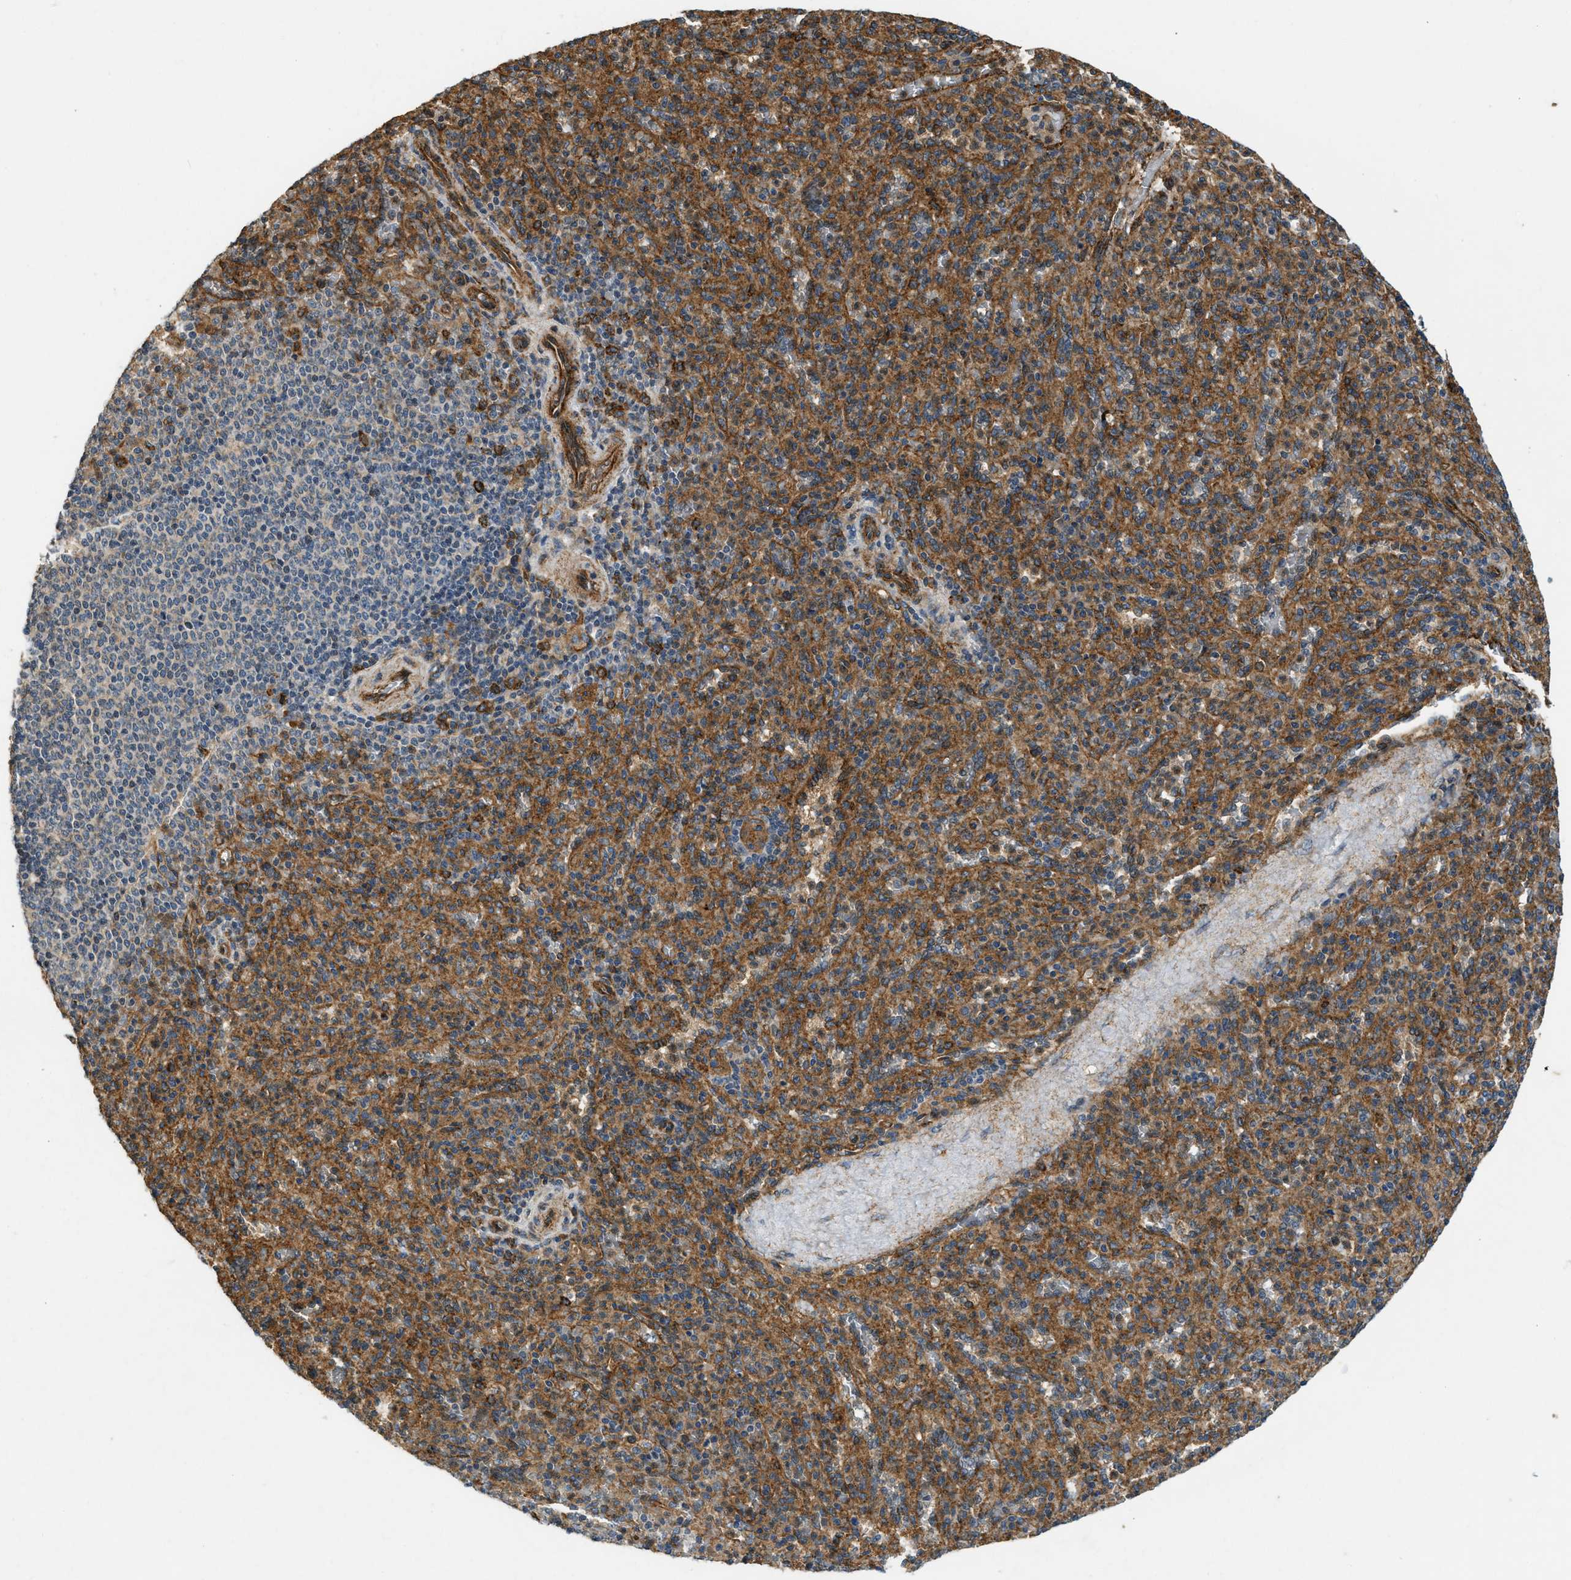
{"staining": {"intensity": "moderate", "quantity": ">75%", "location": "cytoplasmic/membranous"}, "tissue": "spleen", "cell_type": "Cells in red pulp", "image_type": "normal", "snomed": [{"axis": "morphology", "description": "Normal tissue, NOS"}, {"axis": "topography", "description": "Spleen"}], "caption": "IHC histopathology image of benign spleen stained for a protein (brown), which exhibits medium levels of moderate cytoplasmic/membranous positivity in about >75% of cells in red pulp.", "gene": "HIP1", "patient": {"sex": "male", "age": 36}}